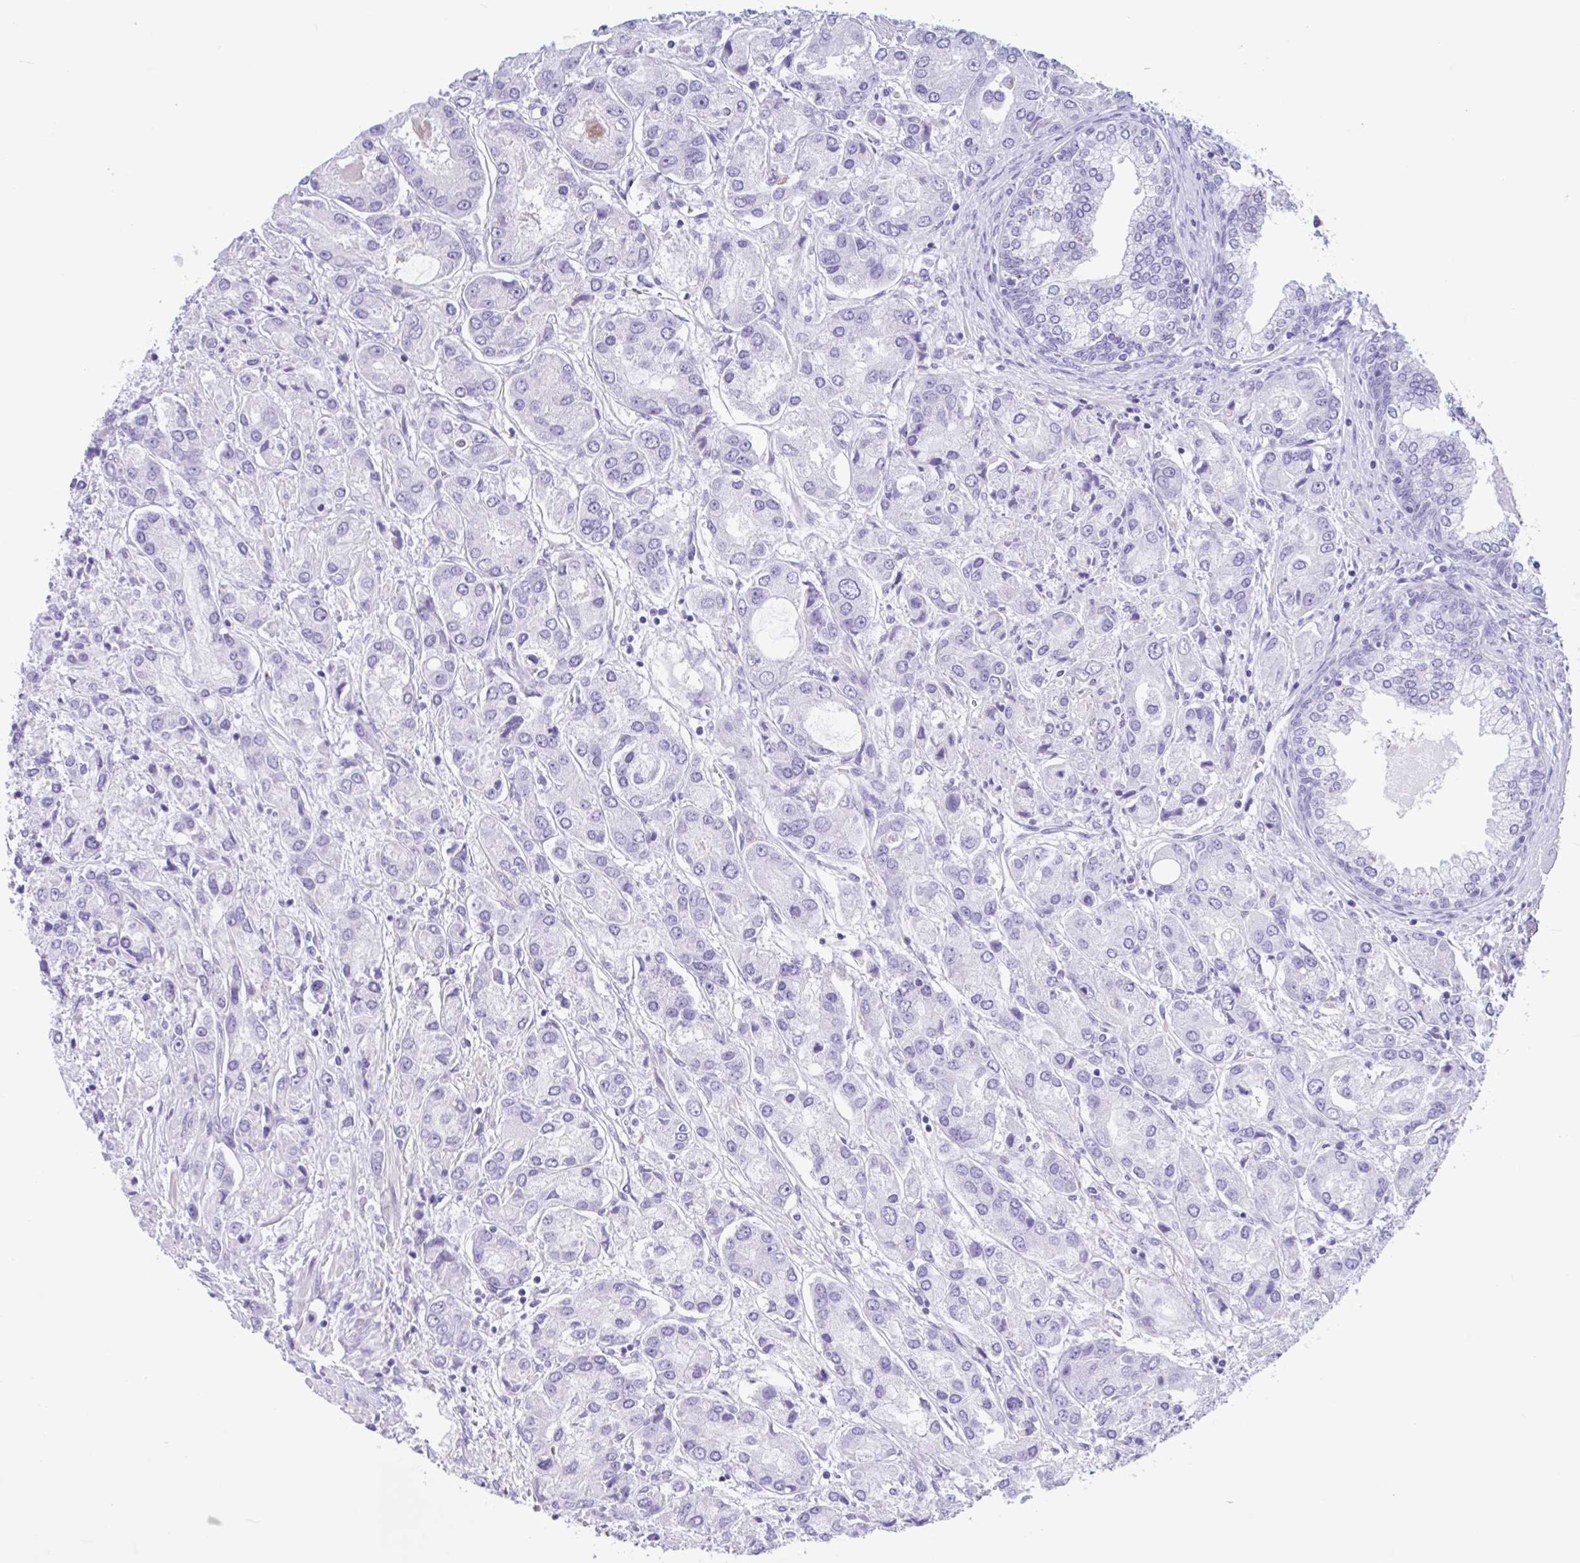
{"staining": {"intensity": "negative", "quantity": "none", "location": "none"}, "tissue": "prostate cancer", "cell_type": "Tumor cells", "image_type": "cancer", "snomed": [{"axis": "morphology", "description": "Adenocarcinoma, High grade"}, {"axis": "topography", "description": "Prostate"}], "caption": "A histopathology image of prostate cancer stained for a protein exhibits no brown staining in tumor cells.", "gene": "OR4N4", "patient": {"sex": "male", "age": 67}}